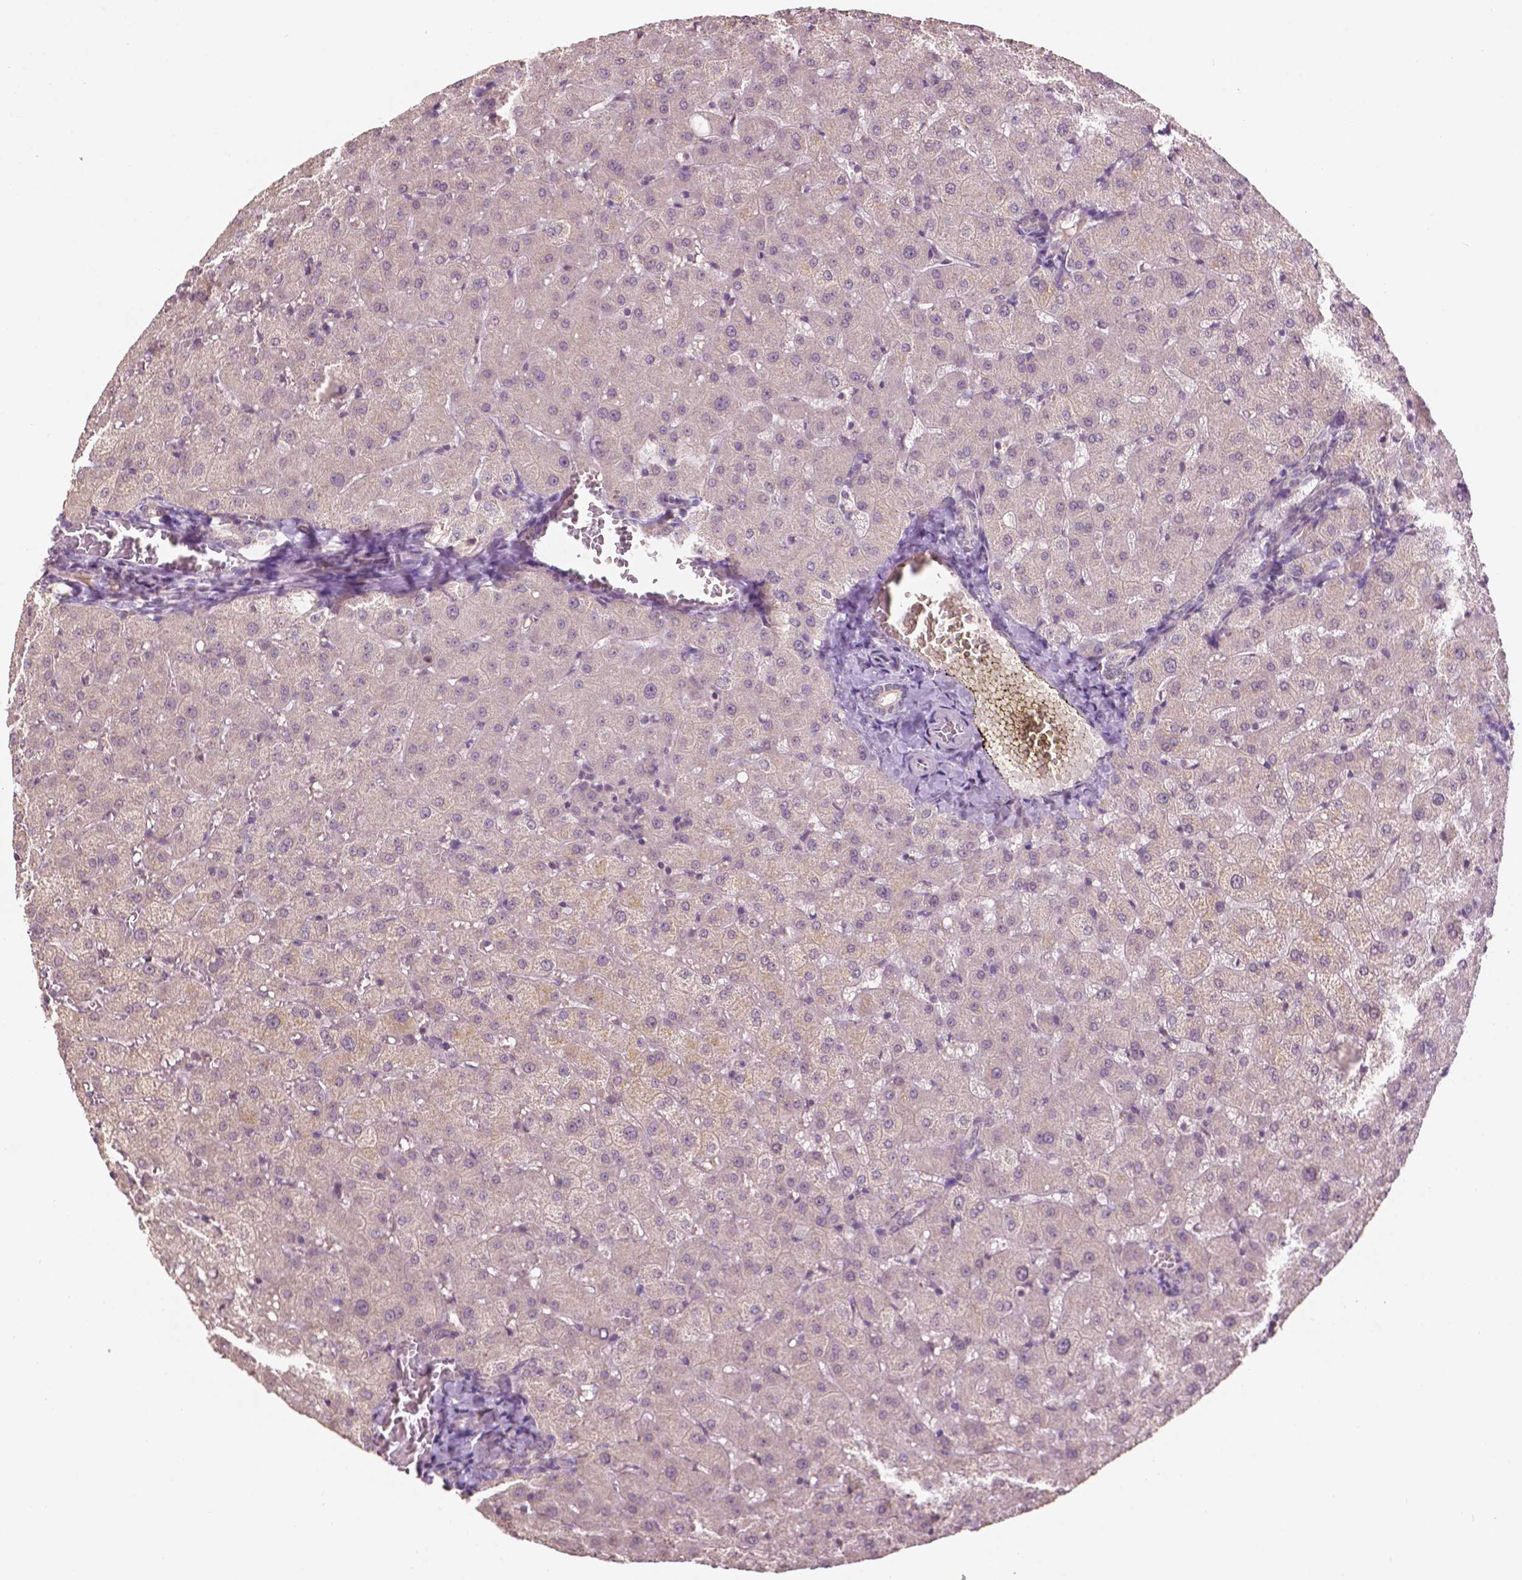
{"staining": {"intensity": "negative", "quantity": "none", "location": "none"}, "tissue": "liver", "cell_type": "Cholangiocytes", "image_type": "normal", "snomed": [{"axis": "morphology", "description": "Normal tissue, NOS"}, {"axis": "topography", "description": "Liver"}], "caption": "DAB immunohistochemical staining of unremarkable human liver shows no significant positivity in cholangiocytes. (Brightfield microscopy of DAB immunohistochemistry at high magnification).", "gene": "NOS1AP", "patient": {"sex": "female", "age": 50}}